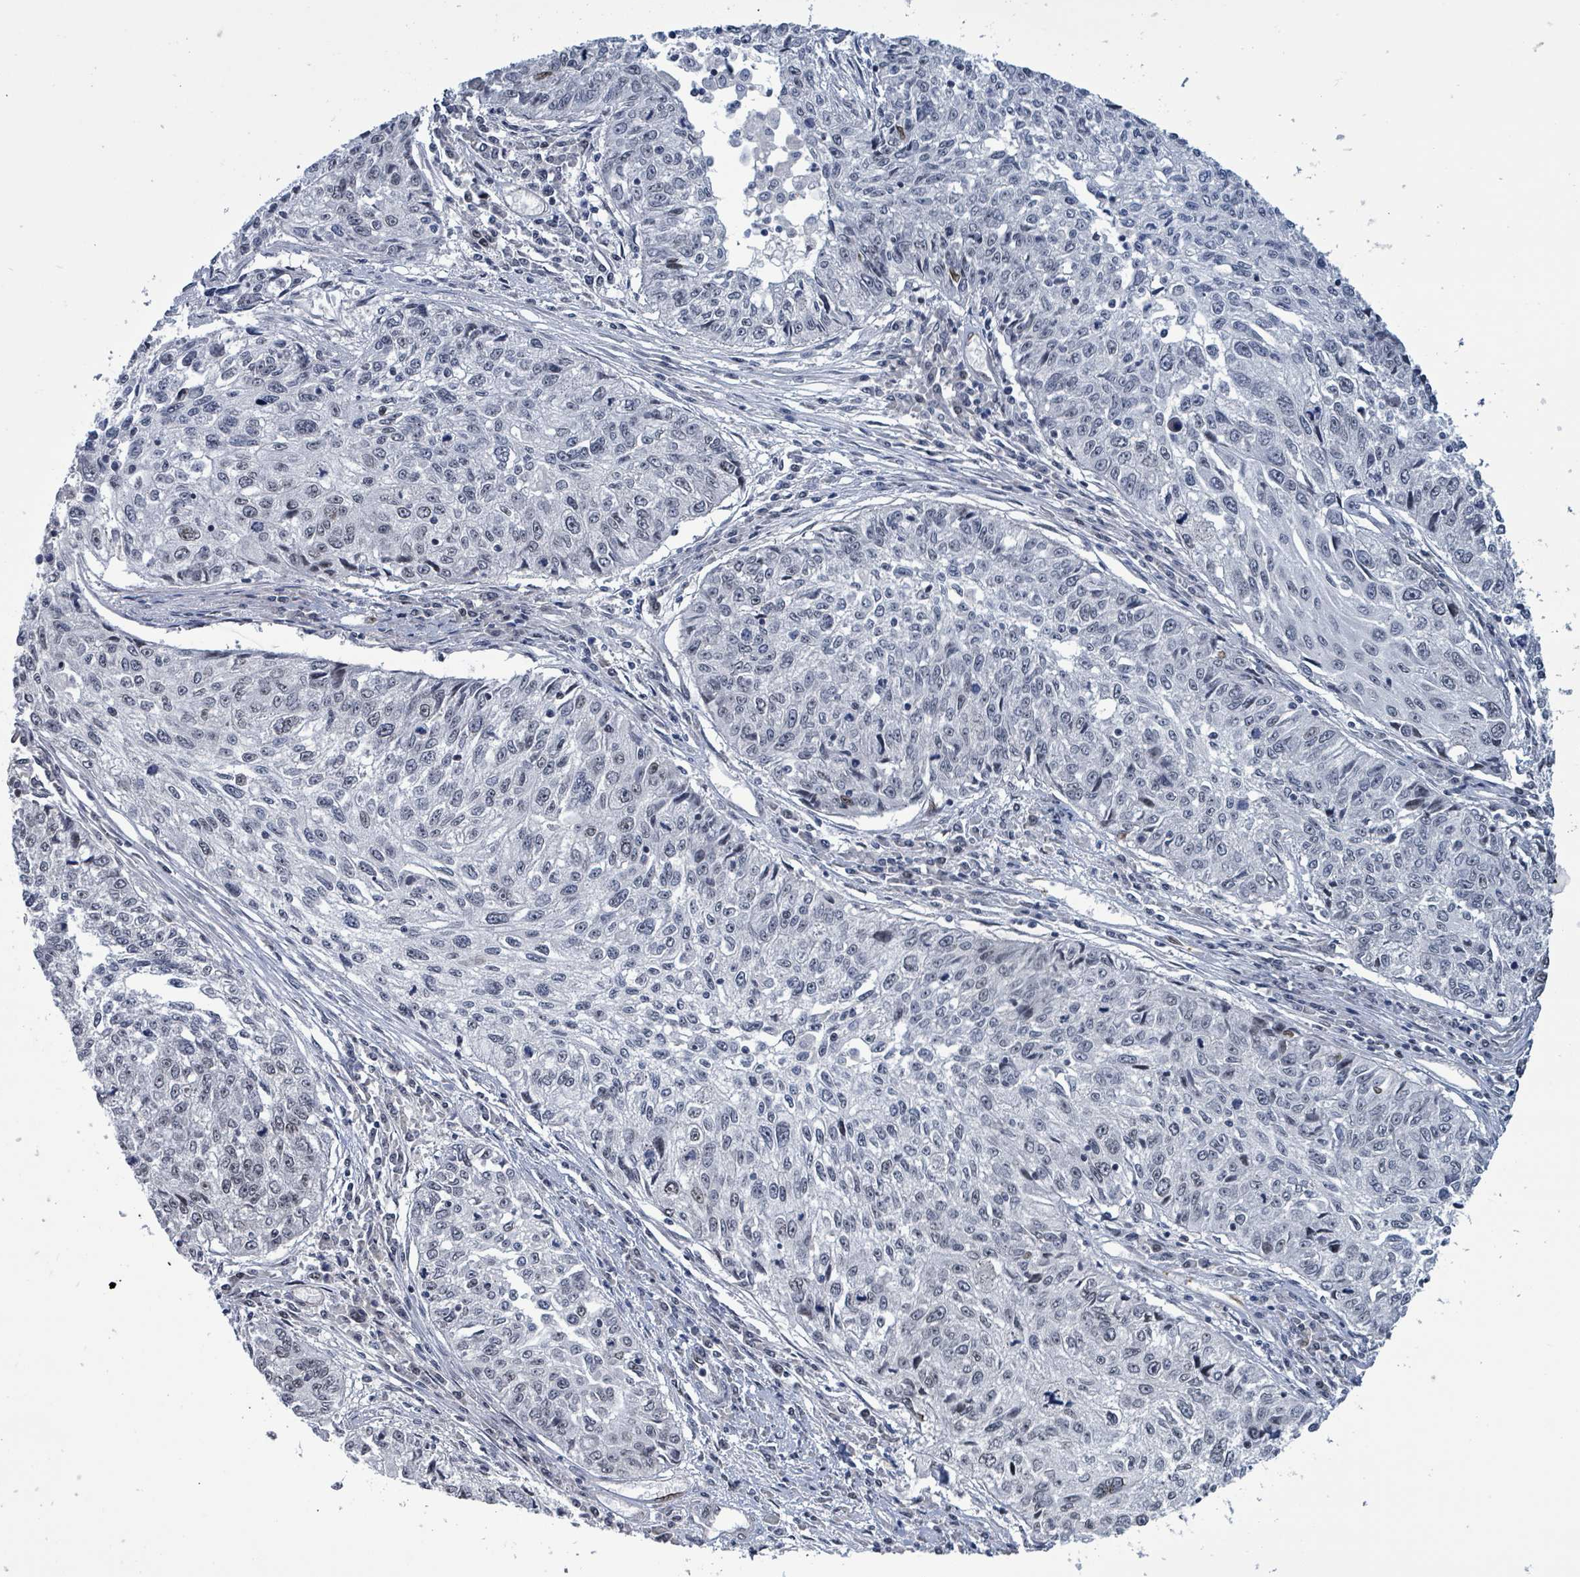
{"staining": {"intensity": "negative", "quantity": "none", "location": "none"}, "tissue": "cervical cancer", "cell_type": "Tumor cells", "image_type": "cancer", "snomed": [{"axis": "morphology", "description": "Squamous cell carcinoma, NOS"}, {"axis": "topography", "description": "Cervix"}], "caption": "IHC histopathology image of neoplastic tissue: cervical cancer stained with DAB (3,3'-diaminobenzidine) exhibits no significant protein positivity in tumor cells.", "gene": "RRN3", "patient": {"sex": "female", "age": 57}}